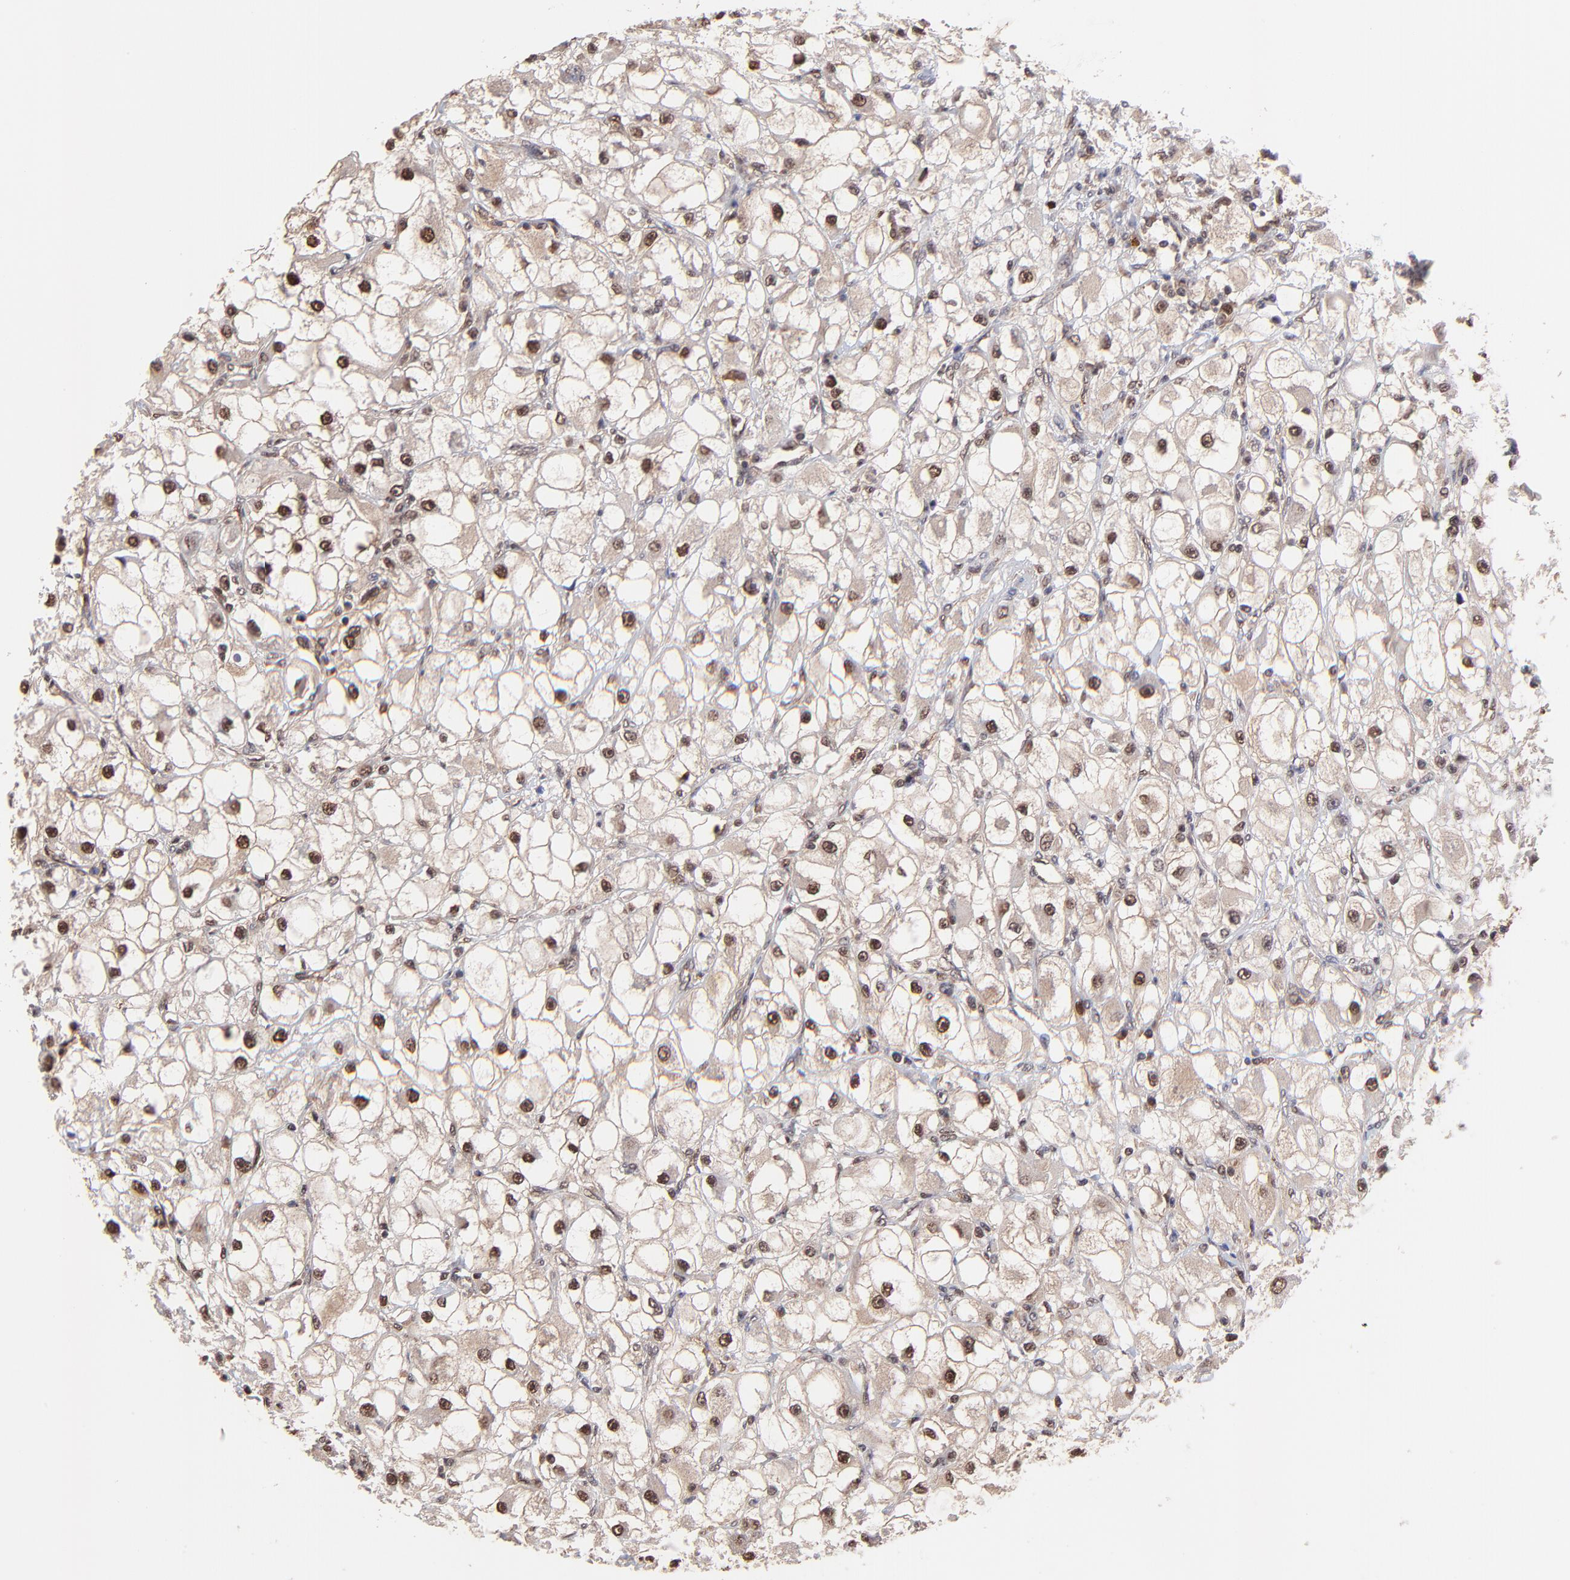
{"staining": {"intensity": "moderate", "quantity": ">75%", "location": "cytoplasmic/membranous,nuclear"}, "tissue": "renal cancer", "cell_type": "Tumor cells", "image_type": "cancer", "snomed": [{"axis": "morphology", "description": "Adenocarcinoma, NOS"}, {"axis": "topography", "description": "Kidney"}], "caption": "A high-resolution image shows immunohistochemistry (IHC) staining of renal cancer (adenocarcinoma), which exhibits moderate cytoplasmic/membranous and nuclear staining in about >75% of tumor cells.", "gene": "PSMA6", "patient": {"sex": "female", "age": 73}}